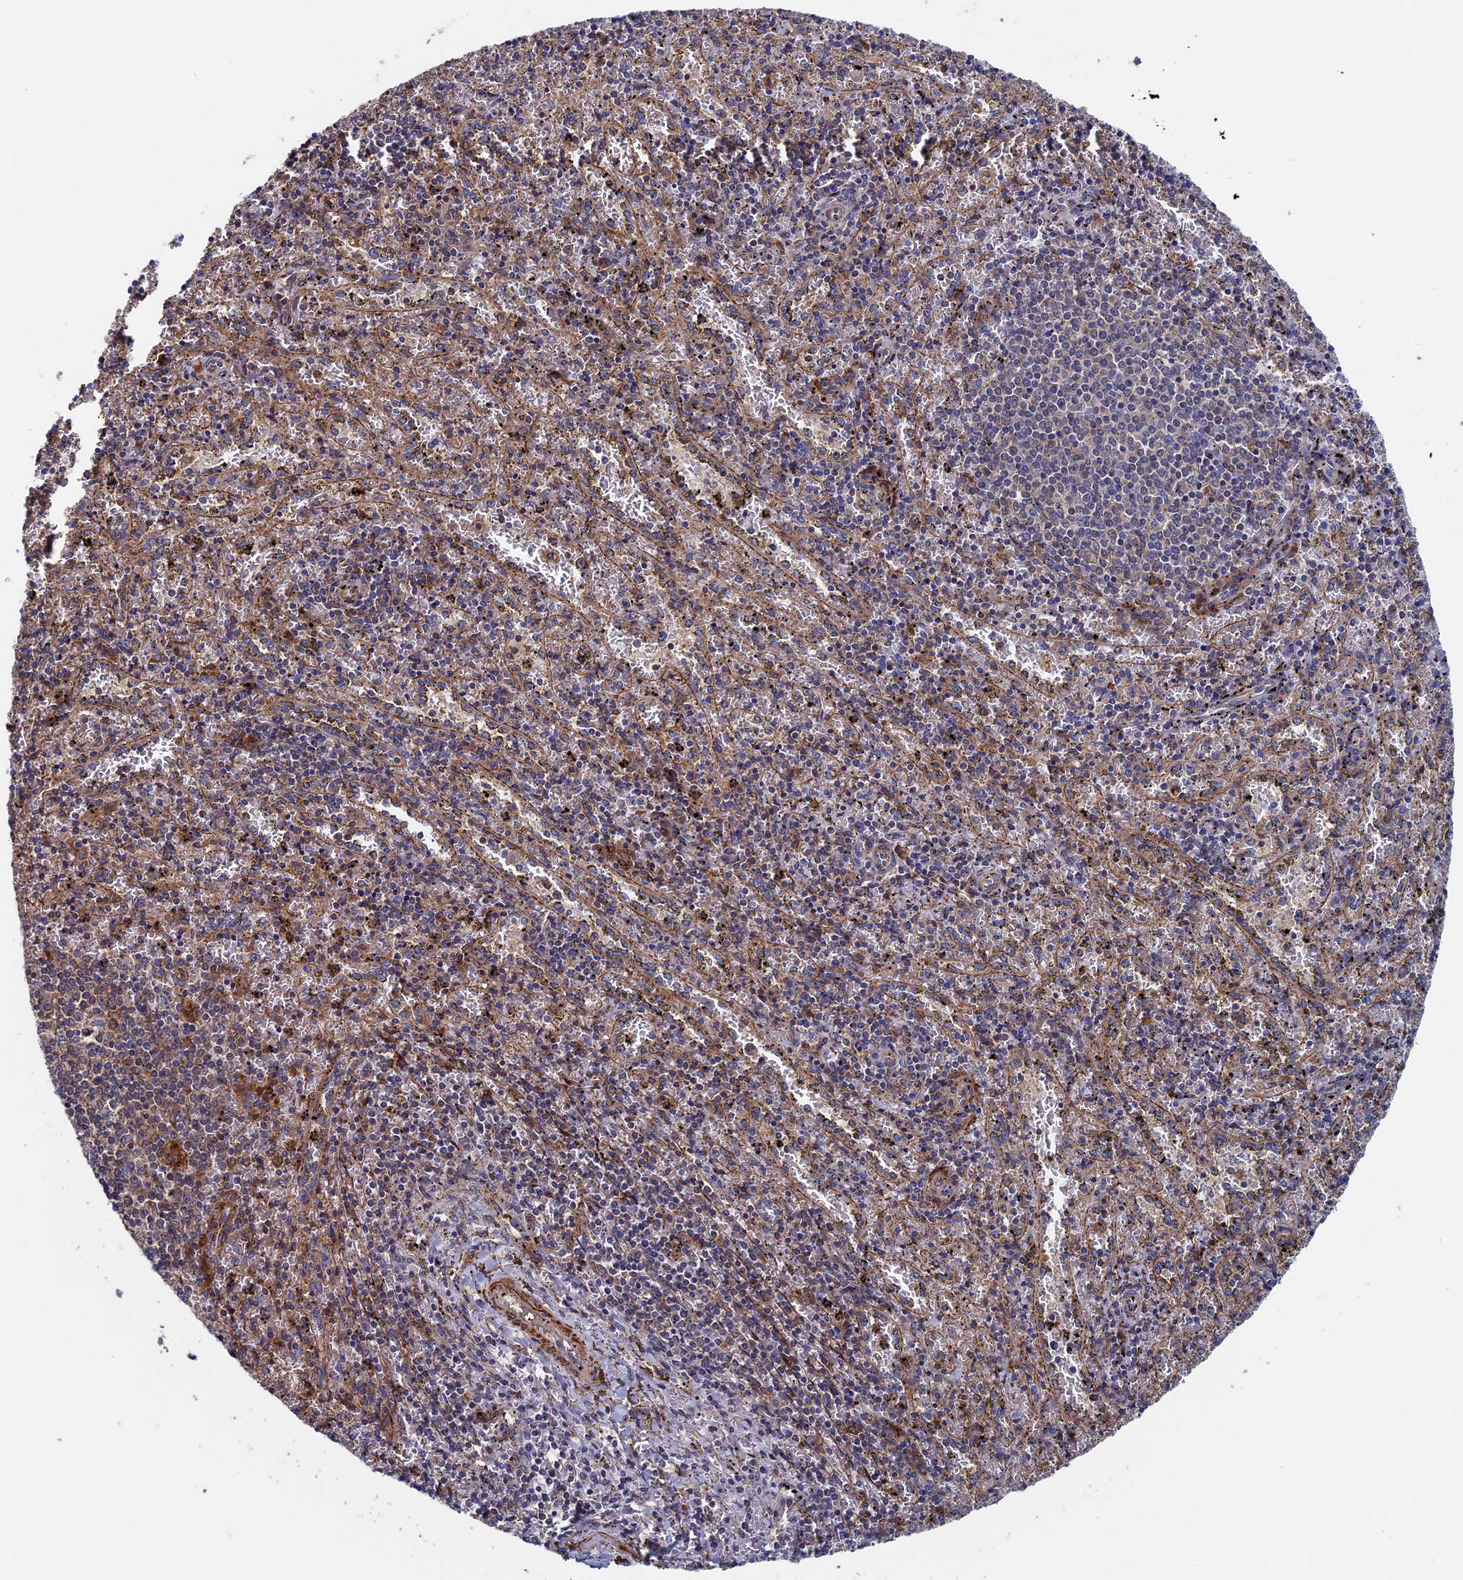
{"staining": {"intensity": "moderate", "quantity": "25%-75%", "location": "cytoplasmic/membranous"}, "tissue": "spleen", "cell_type": "Cells in red pulp", "image_type": "normal", "snomed": [{"axis": "morphology", "description": "Normal tissue, NOS"}, {"axis": "topography", "description": "Spleen"}], "caption": "Immunohistochemistry staining of unremarkable spleen, which reveals medium levels of moderate cytoplasmic/membranous staining in about 25%-75% of cells in red pulp indicating moderate cytoplasmic/membranous protein expression. The staining was performed using DAB (3,3'-diaminobenzidine) (brown) for protein detection and nuclei were counterstained in hematoxylin (blue).", "gene": "DNAJC3", "patient": {"sex": "male", "age": 11}}